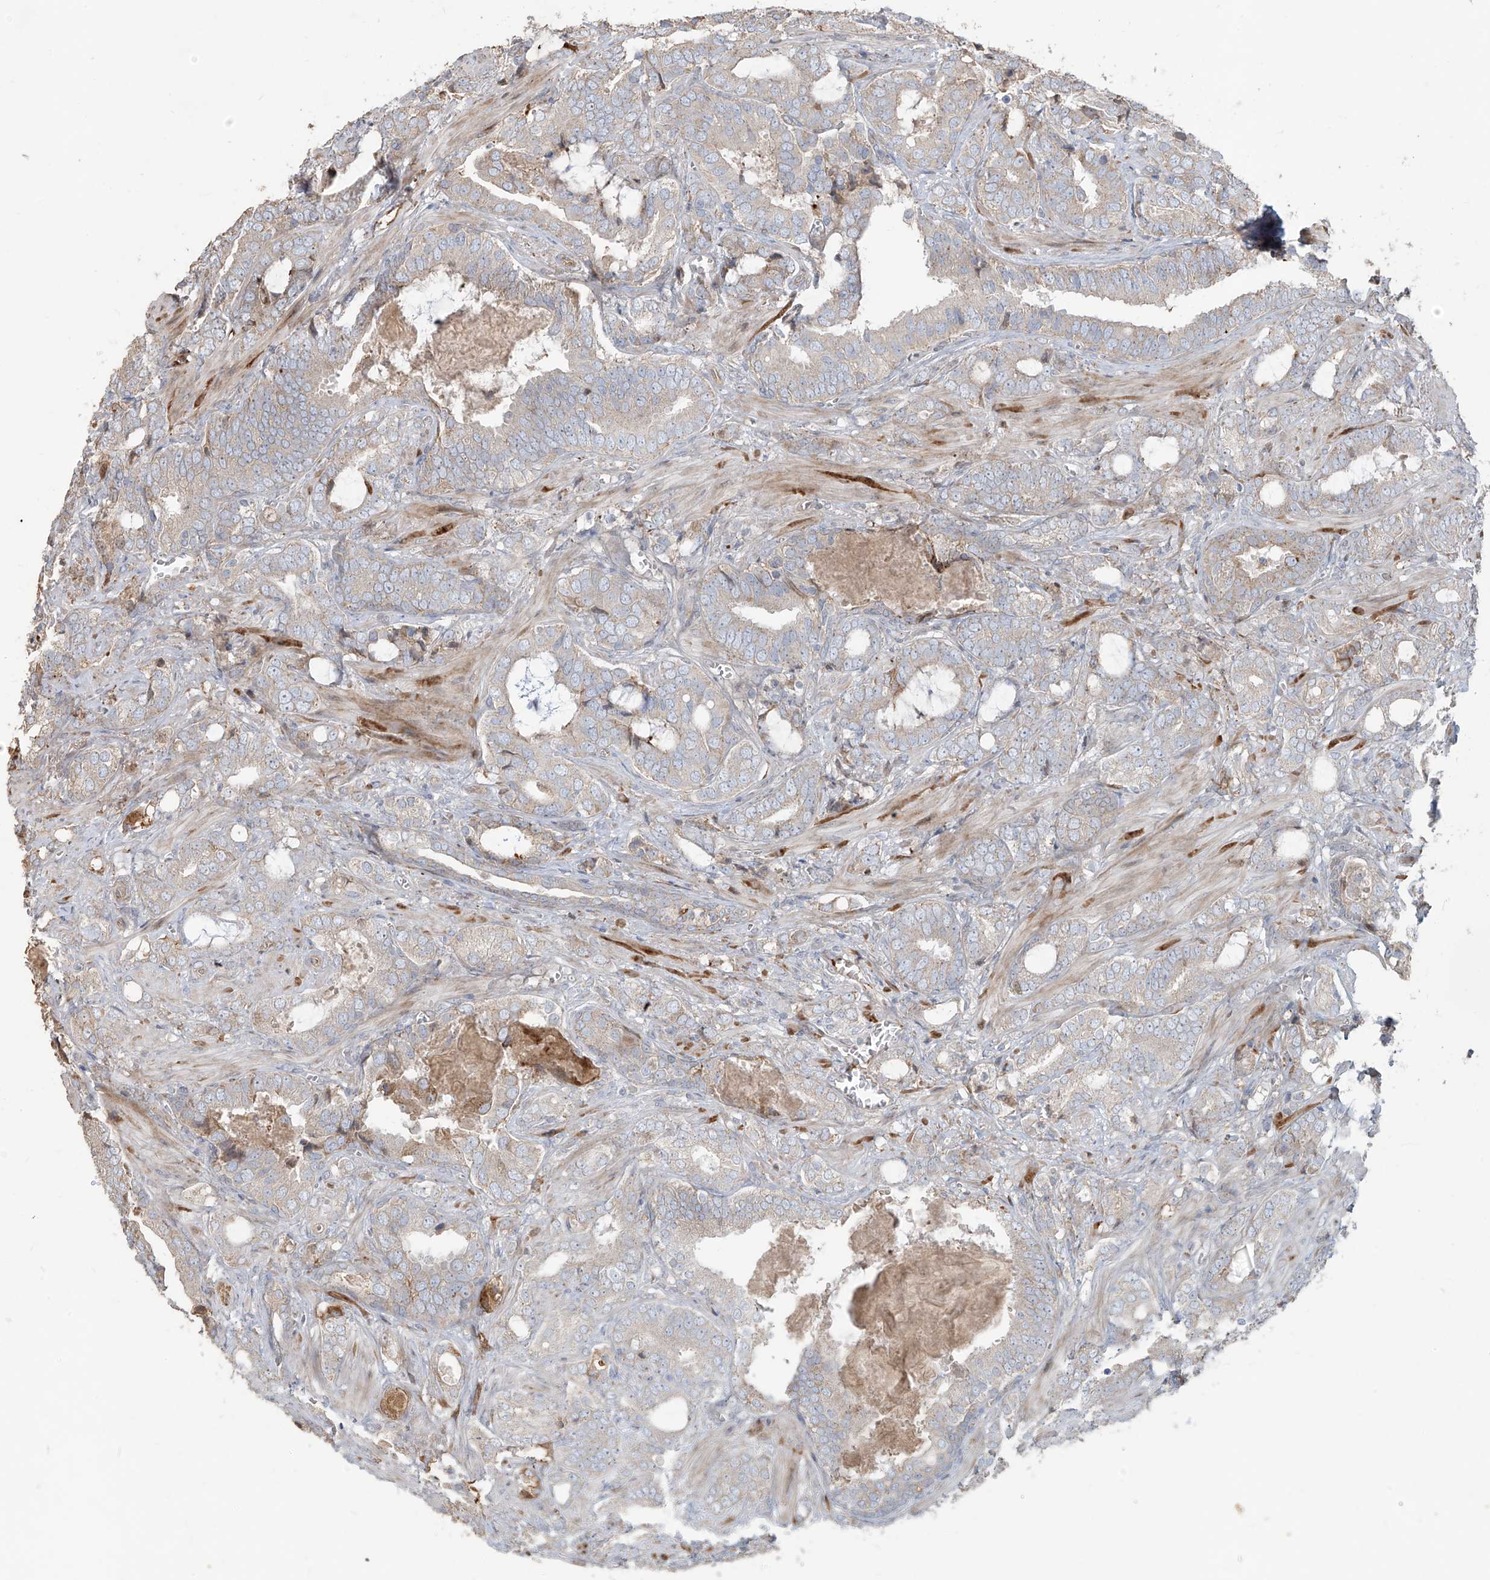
{"staining": {"intensity": "weak", "quantity": "<25%", "location": "cytoplasmic/membranous"}, "tissue": "prostate cancer", "cell_type": "Tumor cells", "image_type": "cancer", "snomed": [{"axis": "morphology", "description": "Adenocarcinoma, High grade"}, {"axis": "topography", "description": "Prostate and seminal vesicle, NOS"}], "caption": "DAB immunohistochemical staining of human prostate adenocarcinoma (high-grade) displays no significant expression in tumor cells.", "gene": "ABTB1", "patient": {"sex": "male", "age": 67}}